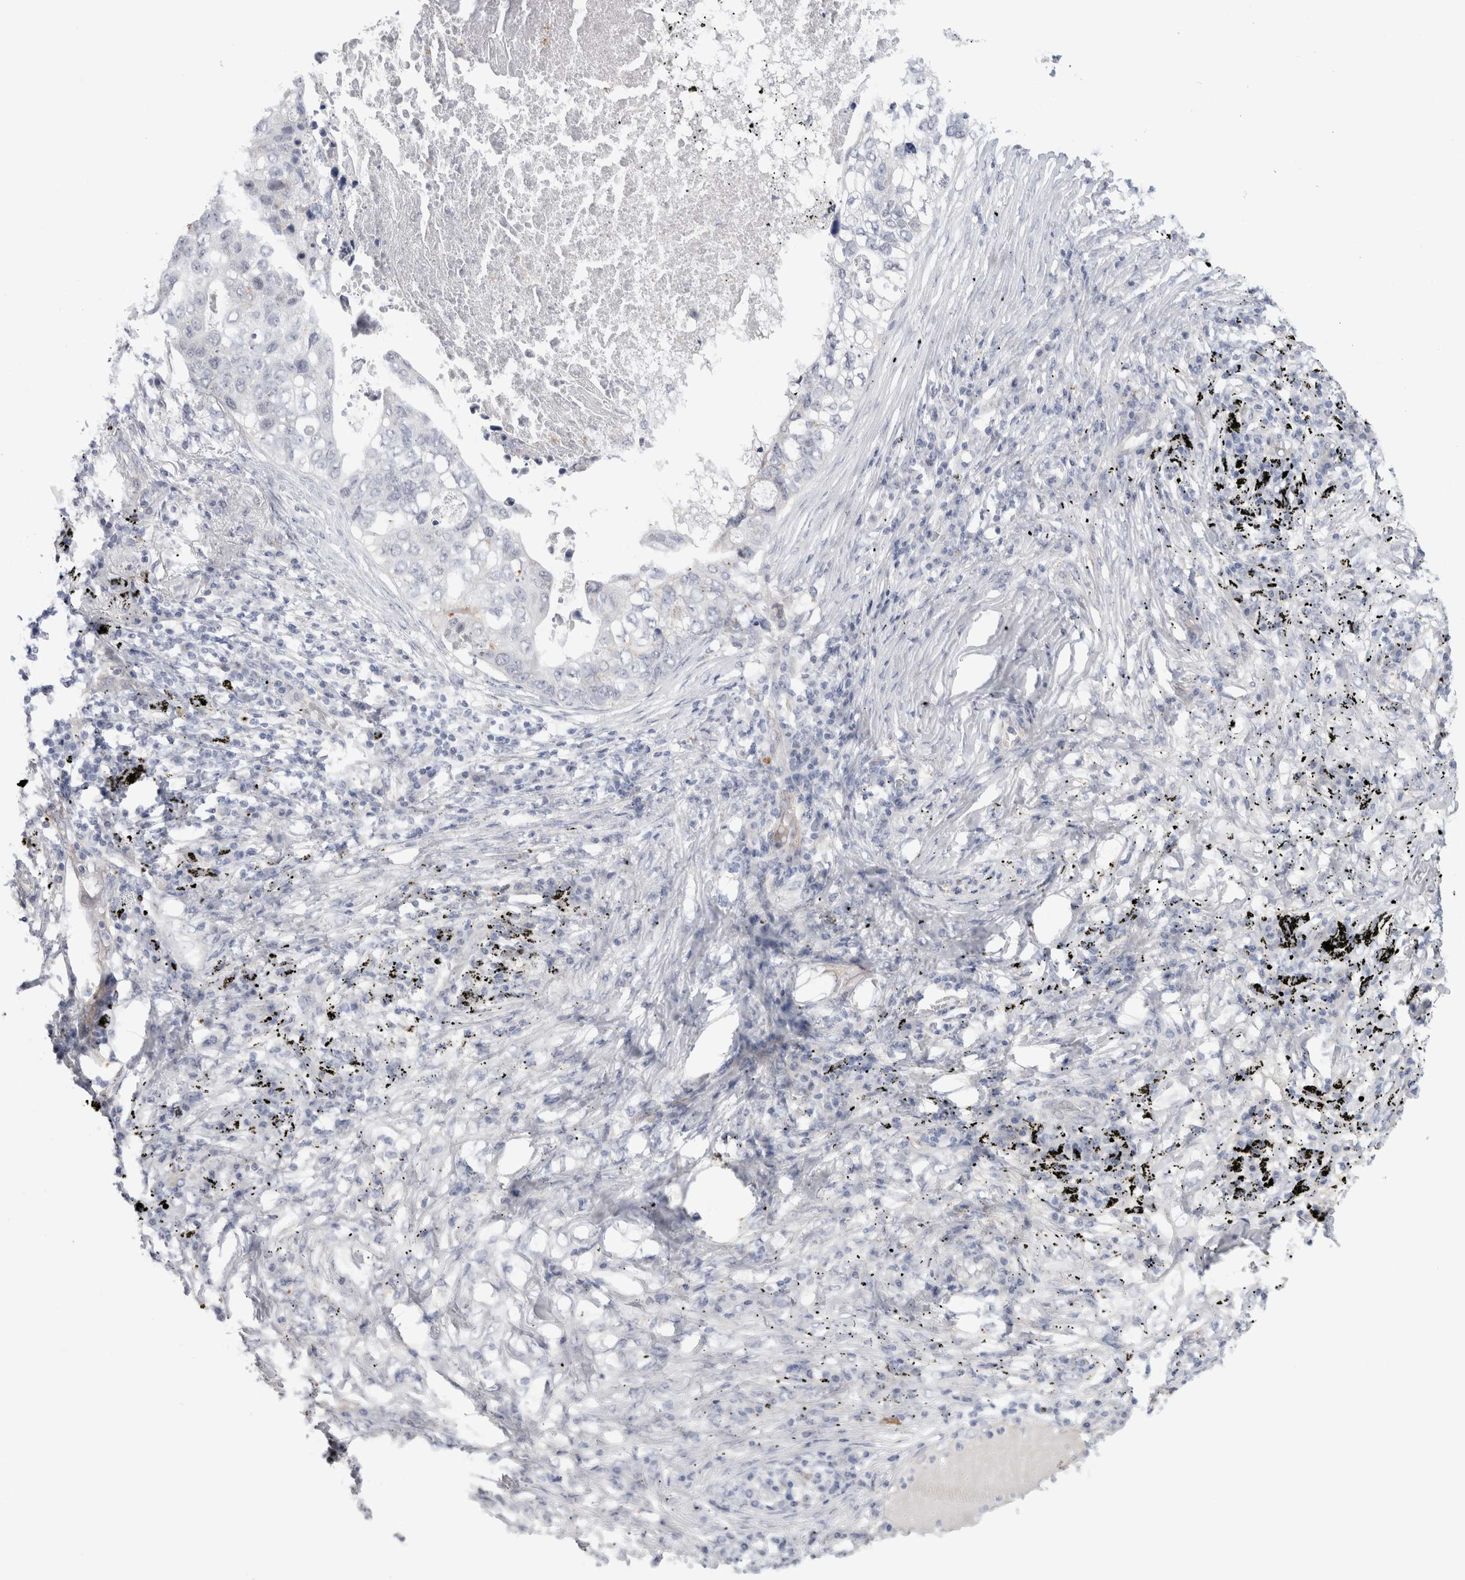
{"staining": {"intensity": "negative", "quantity": "none", "location": "none"}, "tissue": "lung cancer", "cell_type": "Tumor cells", "image_type": "cancer", "snomed": [{"axis": "morphology", "description": "Squamous cell carcinoma, NOS"}, {"axis": "topography", "description": "Lung"}], "caption": "There is no significant staining in tumor cells of squamous cell carcinoma (lung).", "gene": "ANKMY1", "patient": {"sex": "female", "age": 63}}